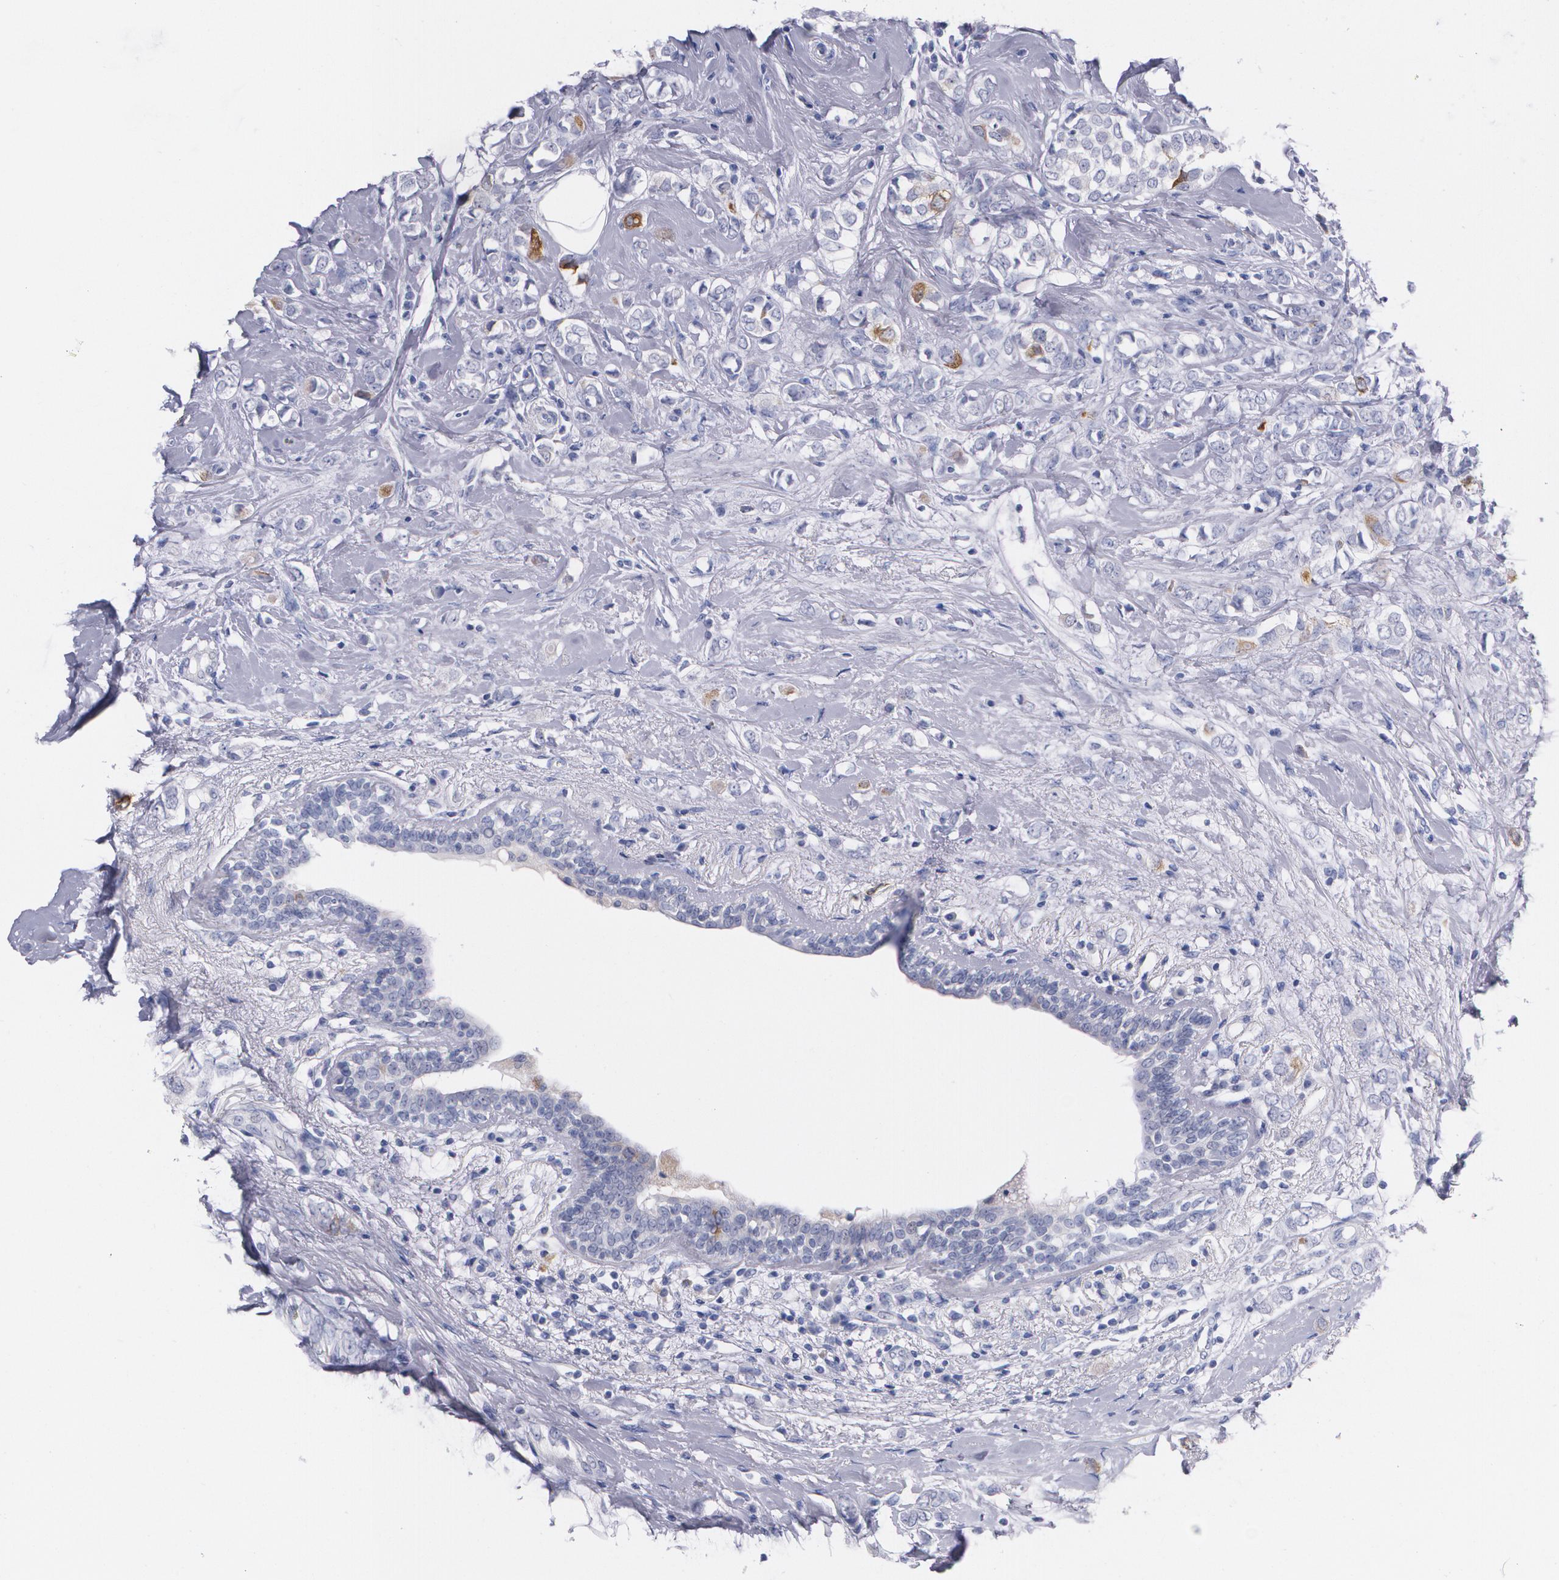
{"staining": {"intensity": "moderate", "quantity": "<25%", "location": "cytoplasmic/membranous"}, "tissue": "breast cancer", "cell_type": "Tumor cells", "image_type": "cancer", "snomed": [{"axis": "morphology", "description": "Normal tissue, NOS"}, {"axis": "morphology", "description": "Lobular carcinoma"}, {"axis": "topography", "description": "Breast"}], "caption": "Moderate cytoplasmic/membranous staining for a protein is identified in approximately <25% of tumor cells of lobular carcinoma (breast) using IHC.", "gene": "HMMR", "patient": {"sex": "female", "age": 47}}